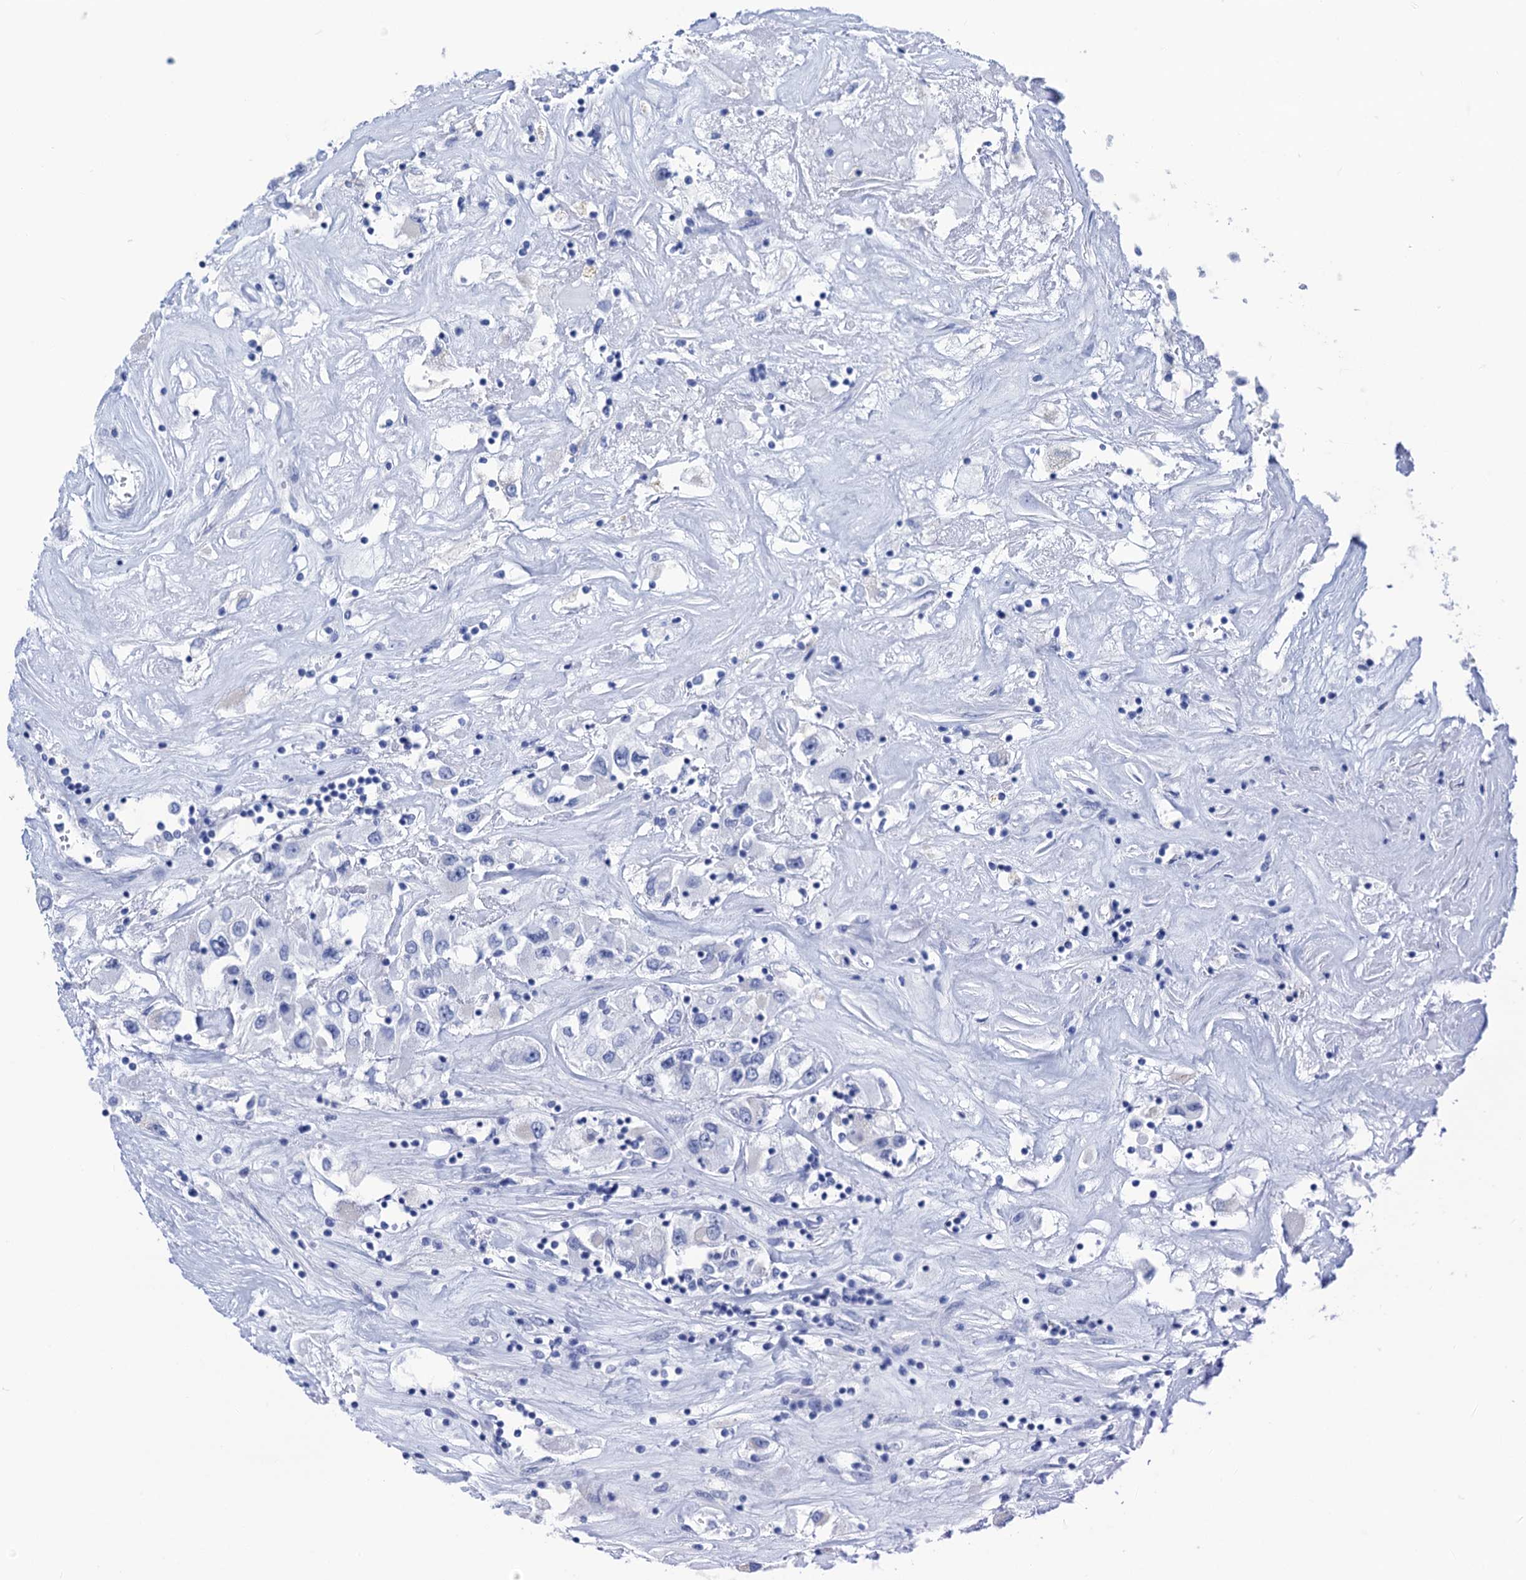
{"staining": {"intensity": "negative", "quantity": "none", "location": "none"}, "tissue": "renal cancer", "cell_type": "Tumor cells", "image_type": "cancer", "snomed": [{"axis": "morphology", "description": "Adenocarcinoma, NOS"}, {"axis": "topography", "description": "Kidney"}], "caption": "An immunohistochemistry histopathology image of renal adenocarcinoma is shown. There is no staining in tumor cells of renal adenocarcinoma.", "gene": "CABYR", "patient": {"sex": "female", "age": 52}}